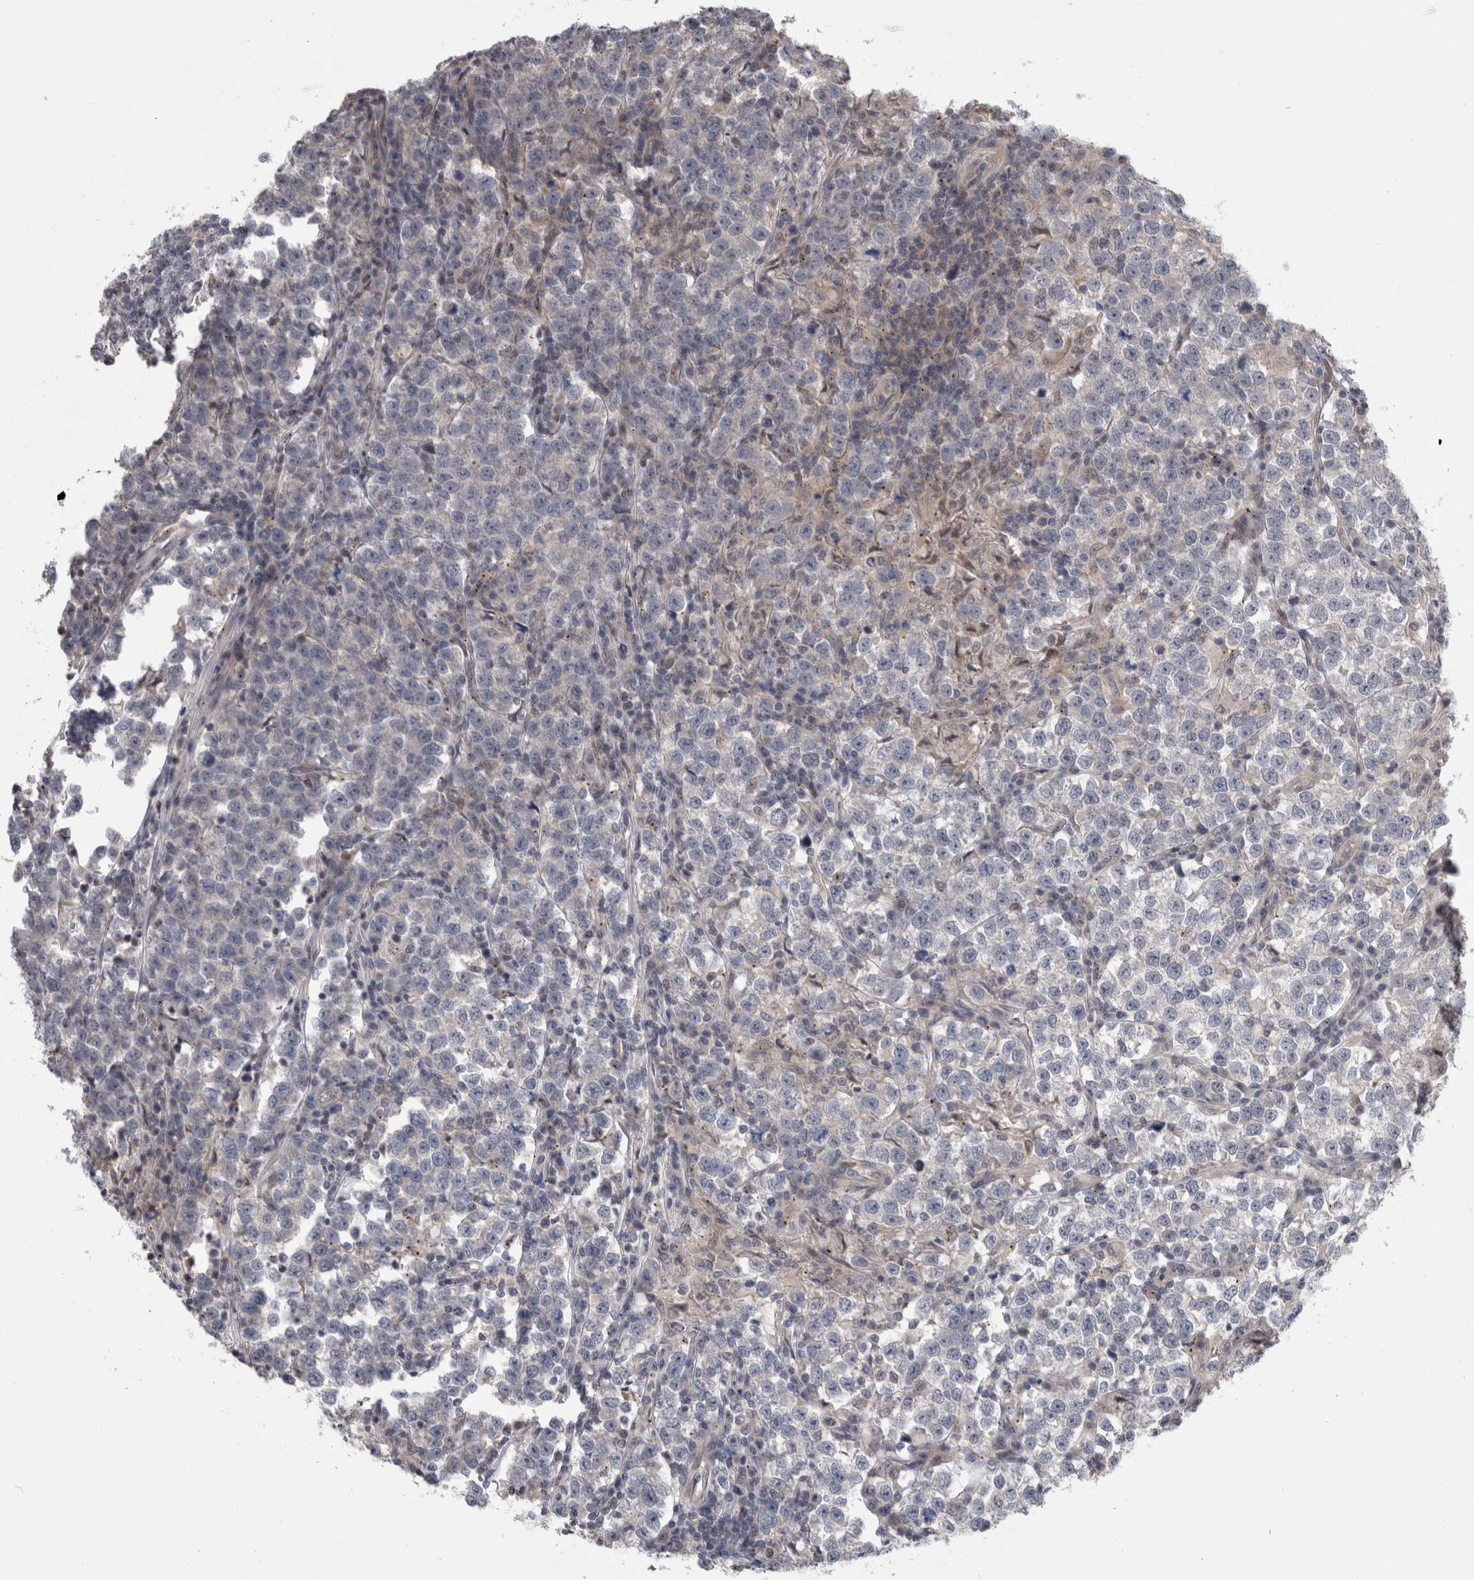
{"staining": {"intensity": "negative", "quantity": "none", "location": "none"}, "tissue": "testis cancer", "cell_type": "Tumor cells", "image_type": "cancer", "snomed": [{"axis": "morphology", "description": "Normal tissue, NOS"}, {"axis": "morphology", "description": "Seminoma, NOS"}, {"axis": "topography", "description": "Testis"}], "caption": "Immunohistochemical staining of human testis cancer displays no significant expression in tumor cells. The staining is performed using DAB (3,3'-diaminobenzidine) brown chromogen with nuclei counter-stained in using hematoxylin.", "gene": "MTBP", "patient": {"sex": "male", "age": 43}}